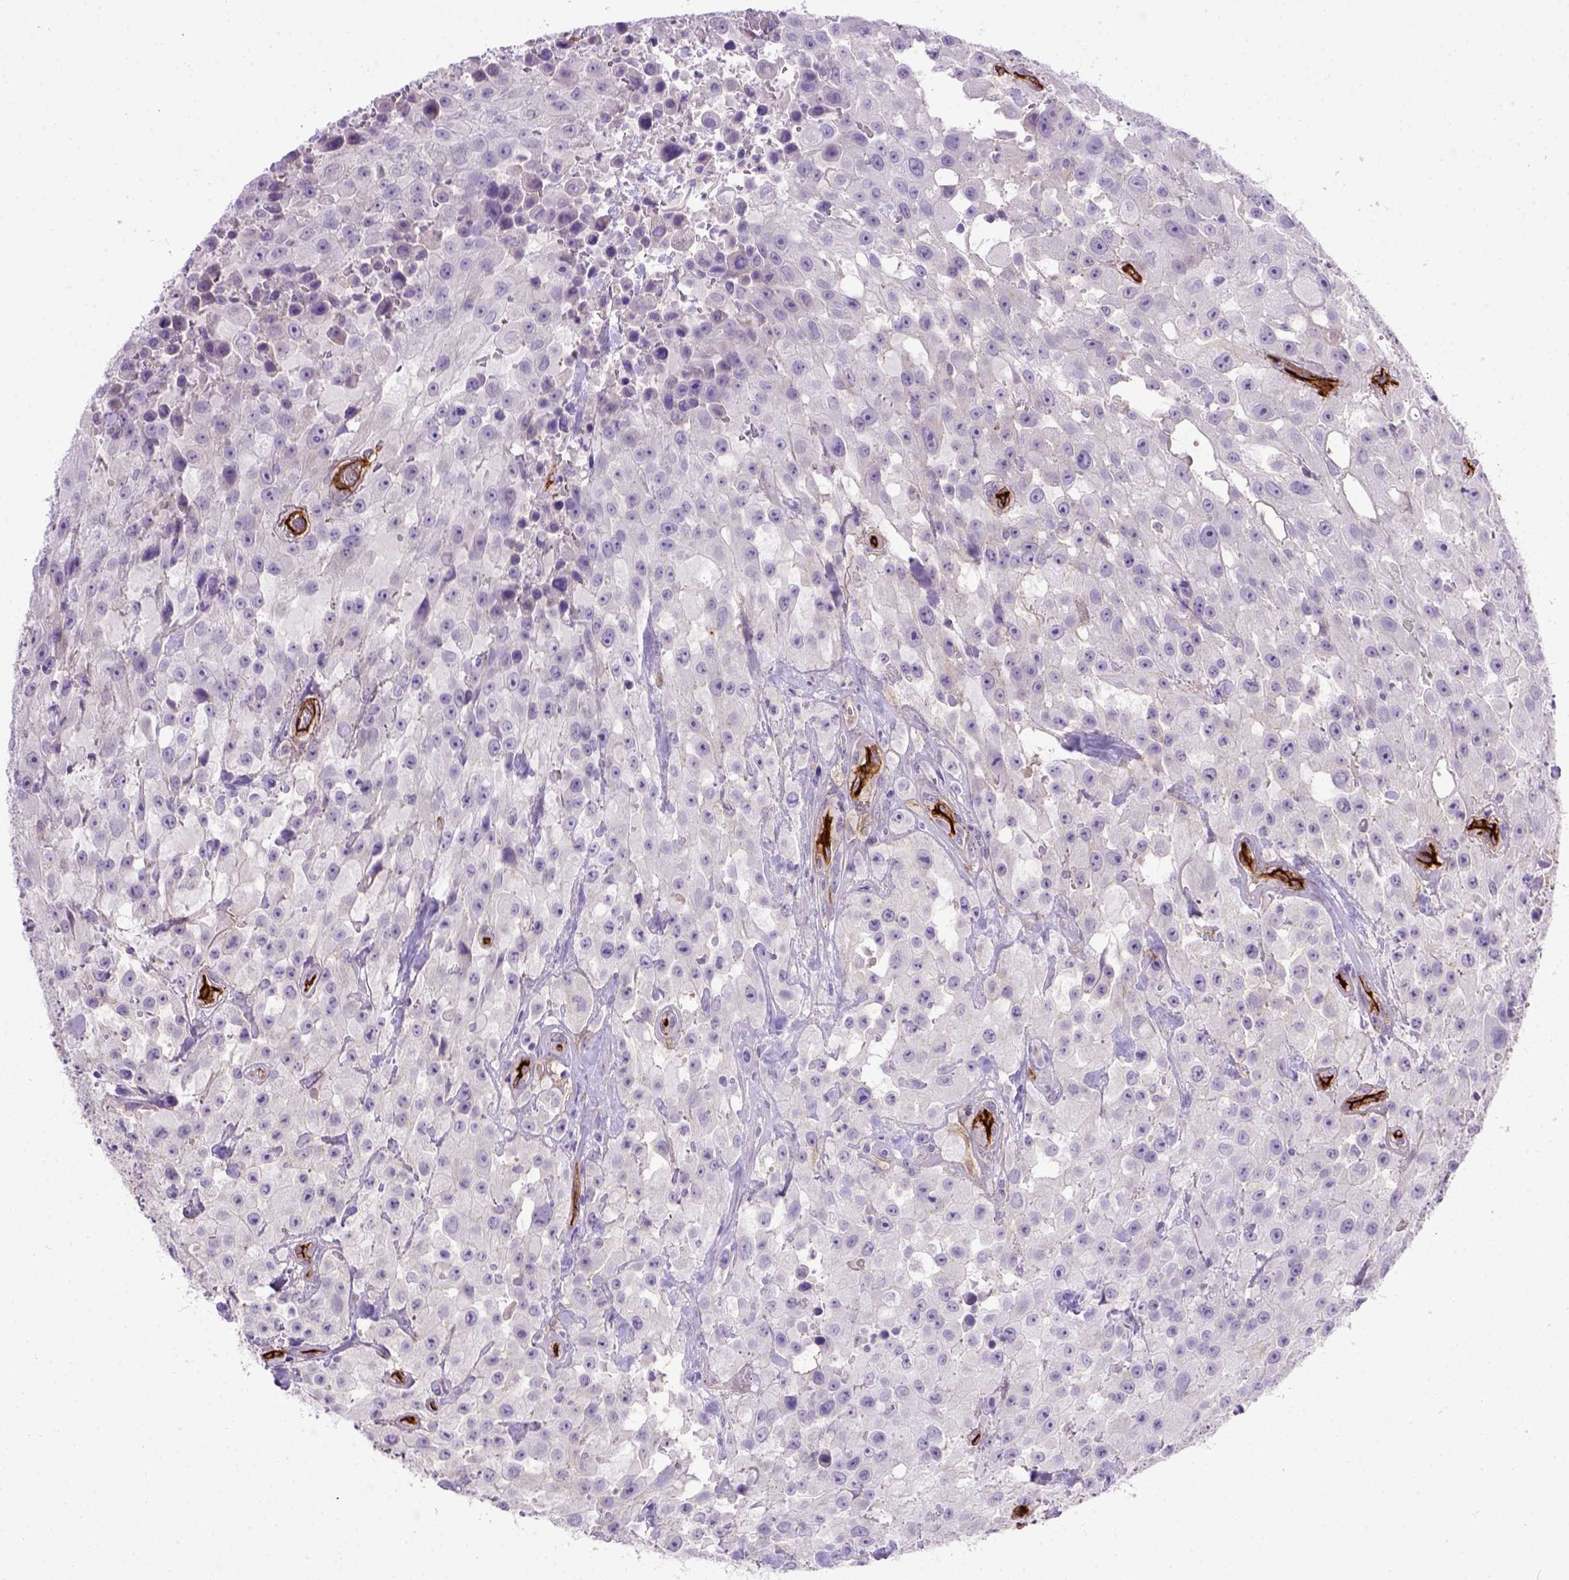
{"staining": {"intensity": "negative", "quantity": "none", "location": "none"}, "tissue": "urothelial cancer", "cell_type": "Tumor cells", "image_type": "cancer", "snomed": [{"axis": "morphology", "description": "Urothelial carcinoma, High grade"}, {"axis": "topography", "description": "Urinary bladder"}], "caption": "DAB immunohistochemical staining of high-grade urothelial carcinoma demonstrates no significant staining in tumor cells.", "gene": "ENG", "patient": {"sex": "male", "age": 79}}